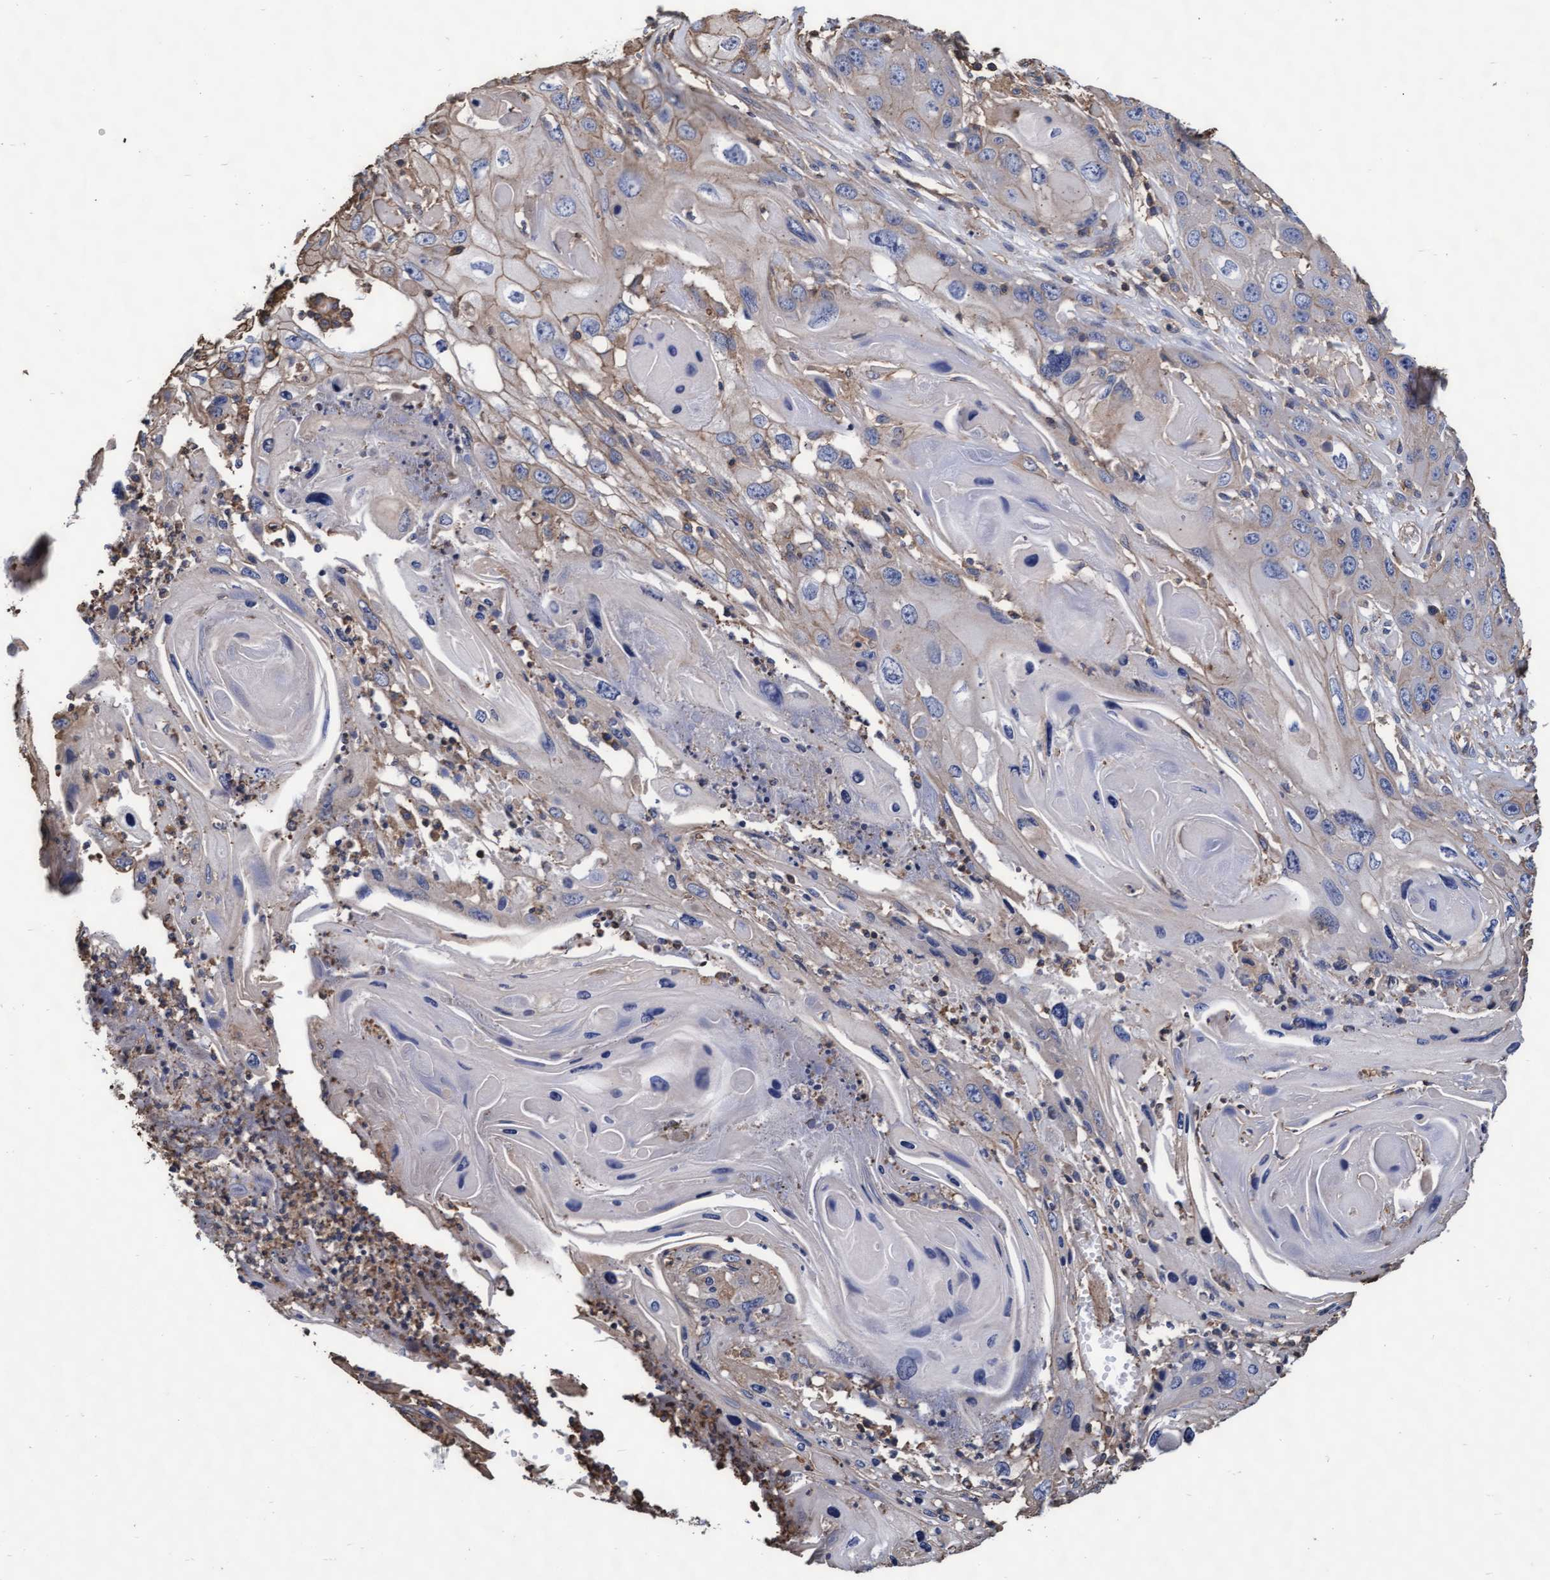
{"staining": {"intensity": "negative", "quantity": "none", "location": "none"}, "tissue": "skin cancer", "cell_type": "Tumor cells", "image_type": "cancer", "snomed": [{"axis": "morphology", "description": "Squamous cell carcinoma, NOS"}, {"axis": "topography", "description": "Skin"}], "caption": "This is a micrograph of immunohistochemistry (IHC) staining of skin squamous cell carcinoma, which shows no positivity in tumor cells. Brightfield microscopy of immunohistochemistry stained with DAB (brown) and hematoxylin (blue), captured at high magnification.", "gene": "GRHPR", "patient": {"sex": "male", "age": 55}}